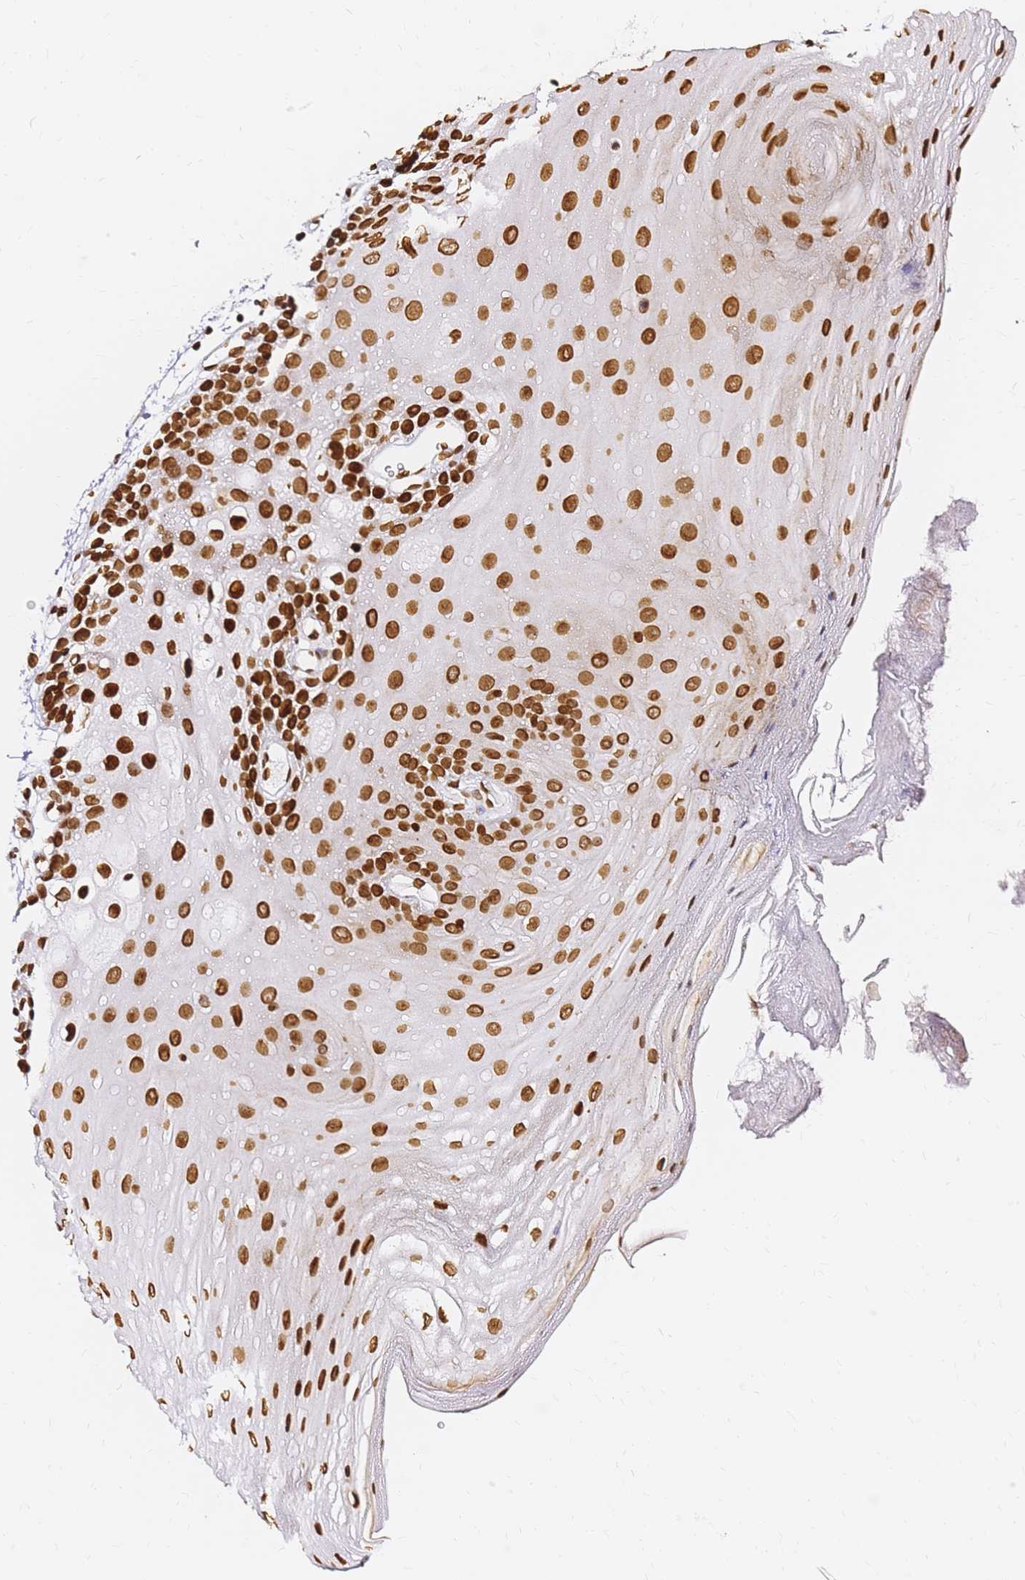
{"staining": {"intensity": "strong", "quantity": ">75%", "location": "cytoplasmic/membranous,nuclear"}, "tissue": "oral mucosa", "cell_type": "Squamous epithelial cells", "image_type": "normal", "snomed": [{"axis": "morphology", "description": "Normal tissue, NOS"}, {"axis": "topography", "description": "Oral tissue"}, {"axis": "topography", "description": "Tounge, NOS"}], "caption": "Strong cytoplasmic/membranous,nuclear protein positivity is seen in about >75% of squamous epithelial cells in oral mucosa. The staining was performed using DAB (3,3'-diaminobenzidine), with brown indicating positive protein expression. Nuclei are stained blue with hematoxylin.", "gene": "C6orf141", "patient": {"sex": "female", "age": 73}}